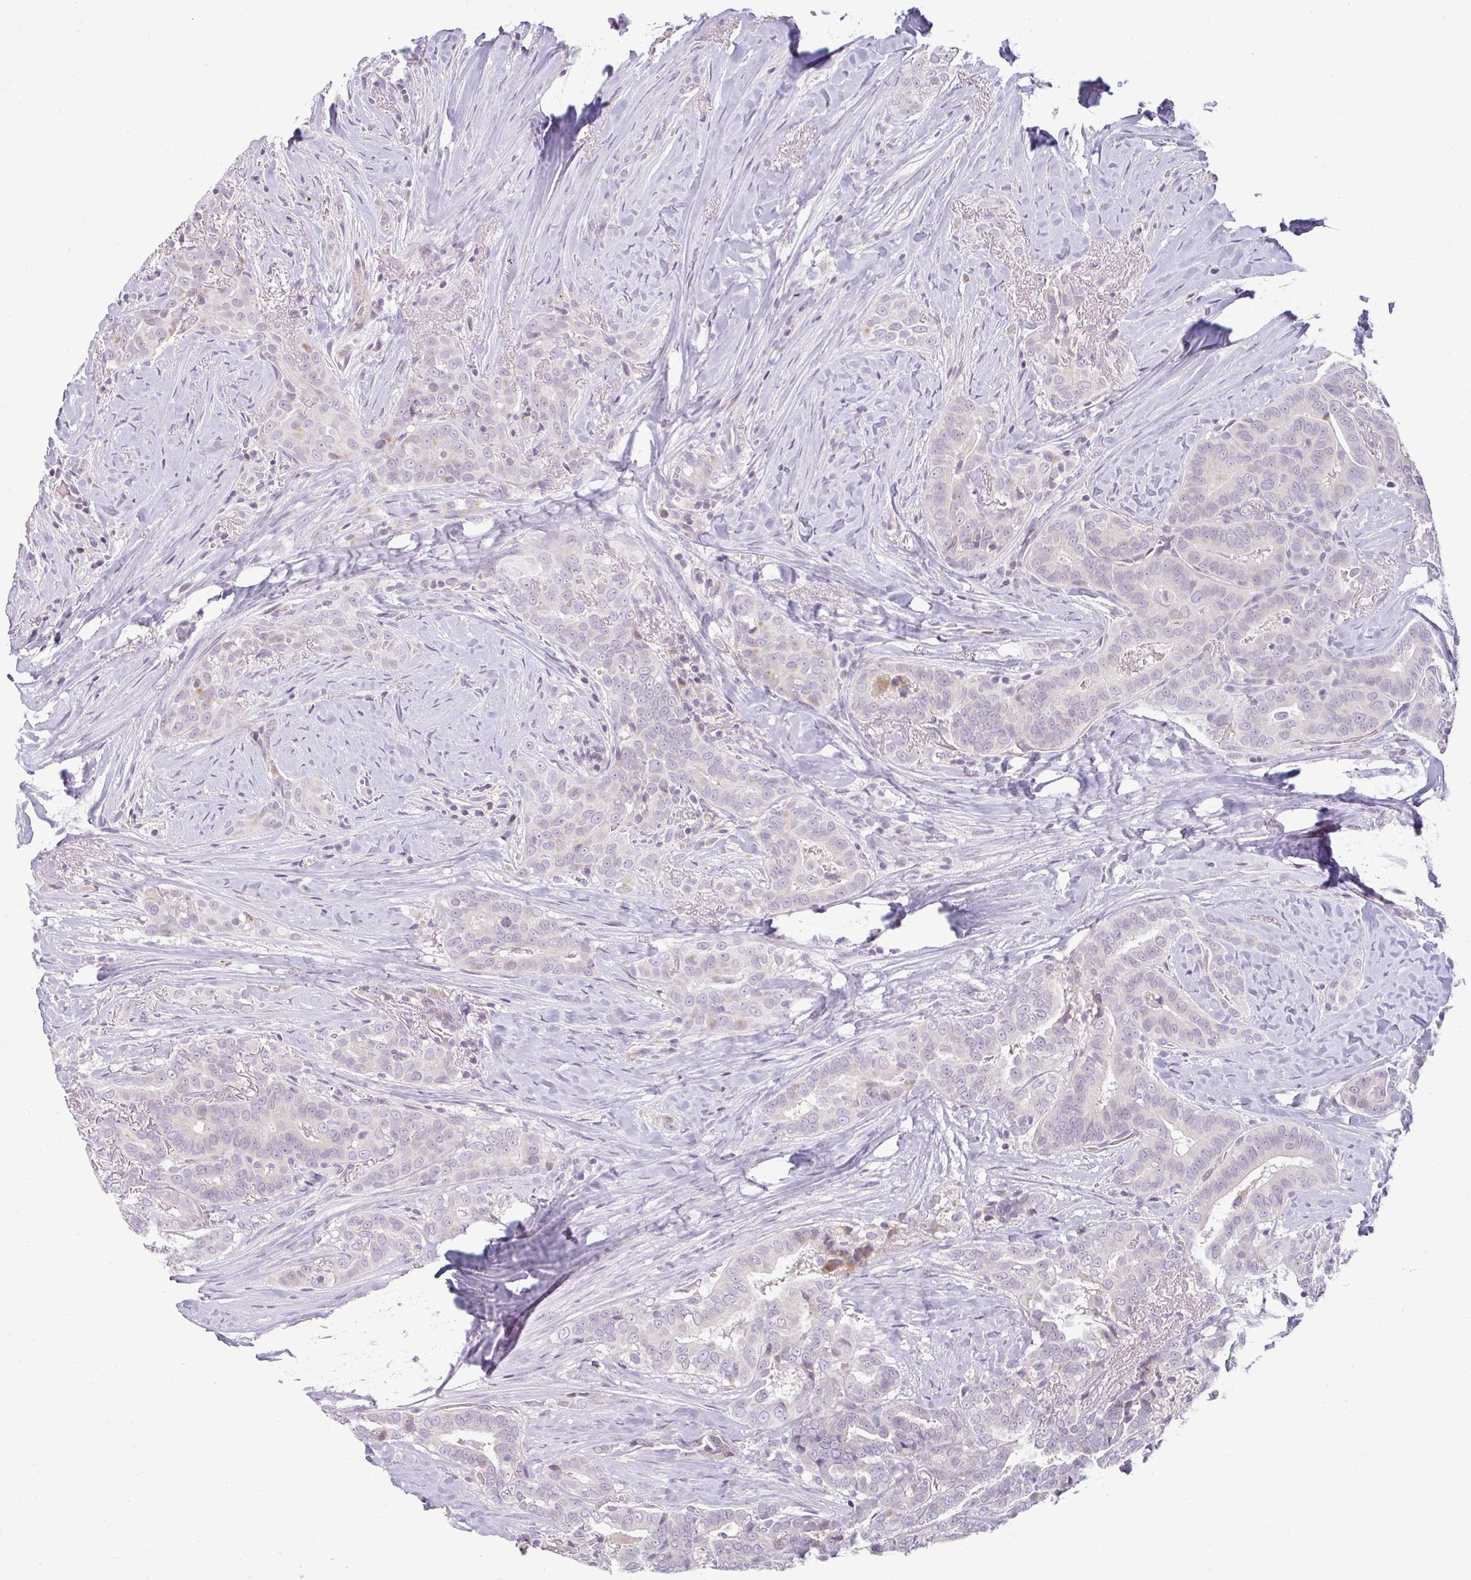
{"staining": {"intensity": "moderate", "quantity": "<25%", "location": "cytoplasmic/membranous"}, "tissue": "thyroid cancer", "cell_type": "Tumor cells", "image_type": "cancer", "snomed": [{"axis": "morphology", "description": "Papillary adenocarcinoma, NOS"}, {"axis": "topography", "description": "Thyroid gland"}], "caption": "The immunohistochemical stain shows moderate cytoplasmic/membranous positivity in tumor cells of thyroid papillary adenocarcinoma tissue.", "gene": "ZFYVE26", "patient": {"sex": "male", "age": 61}}